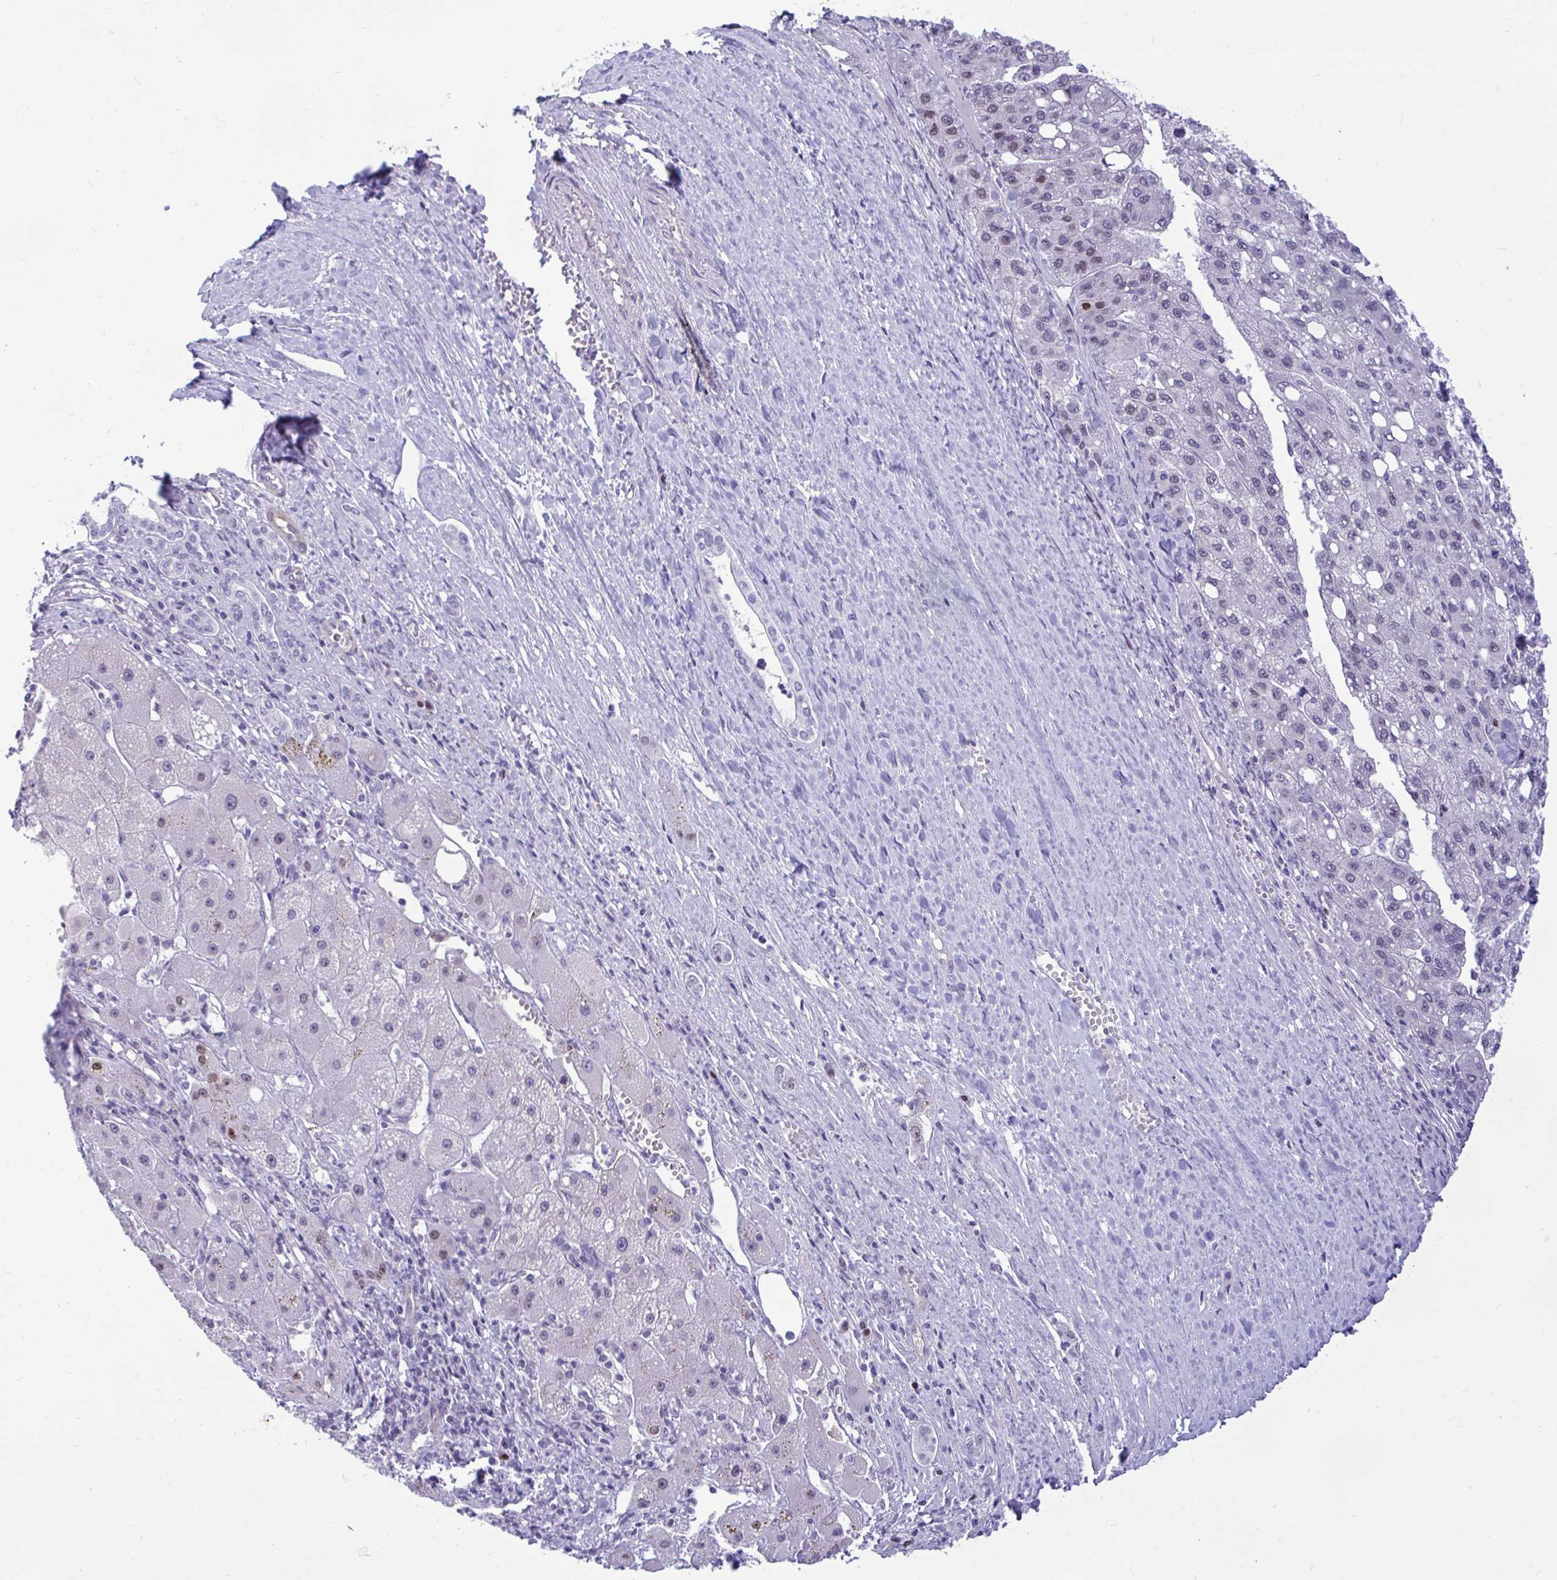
{"staining": {"intensity": "negative", "quantity": "none", "location": "none"}, "tissue": "liver cancer", "cell_type": "Tumor cells", "image_type": "cancer", "snomed": [{"axis": "morphology", "description": "Carcinoma, Hepatocellular, NOS"}, {"axis": "topography", "description": "Liver"}], "caption": "Protein analysis of liver cancer demonstrates no significant expression in tumor cells.", "gene": "SLC25A51", "patient": {"sex": "female", "age": 82}}